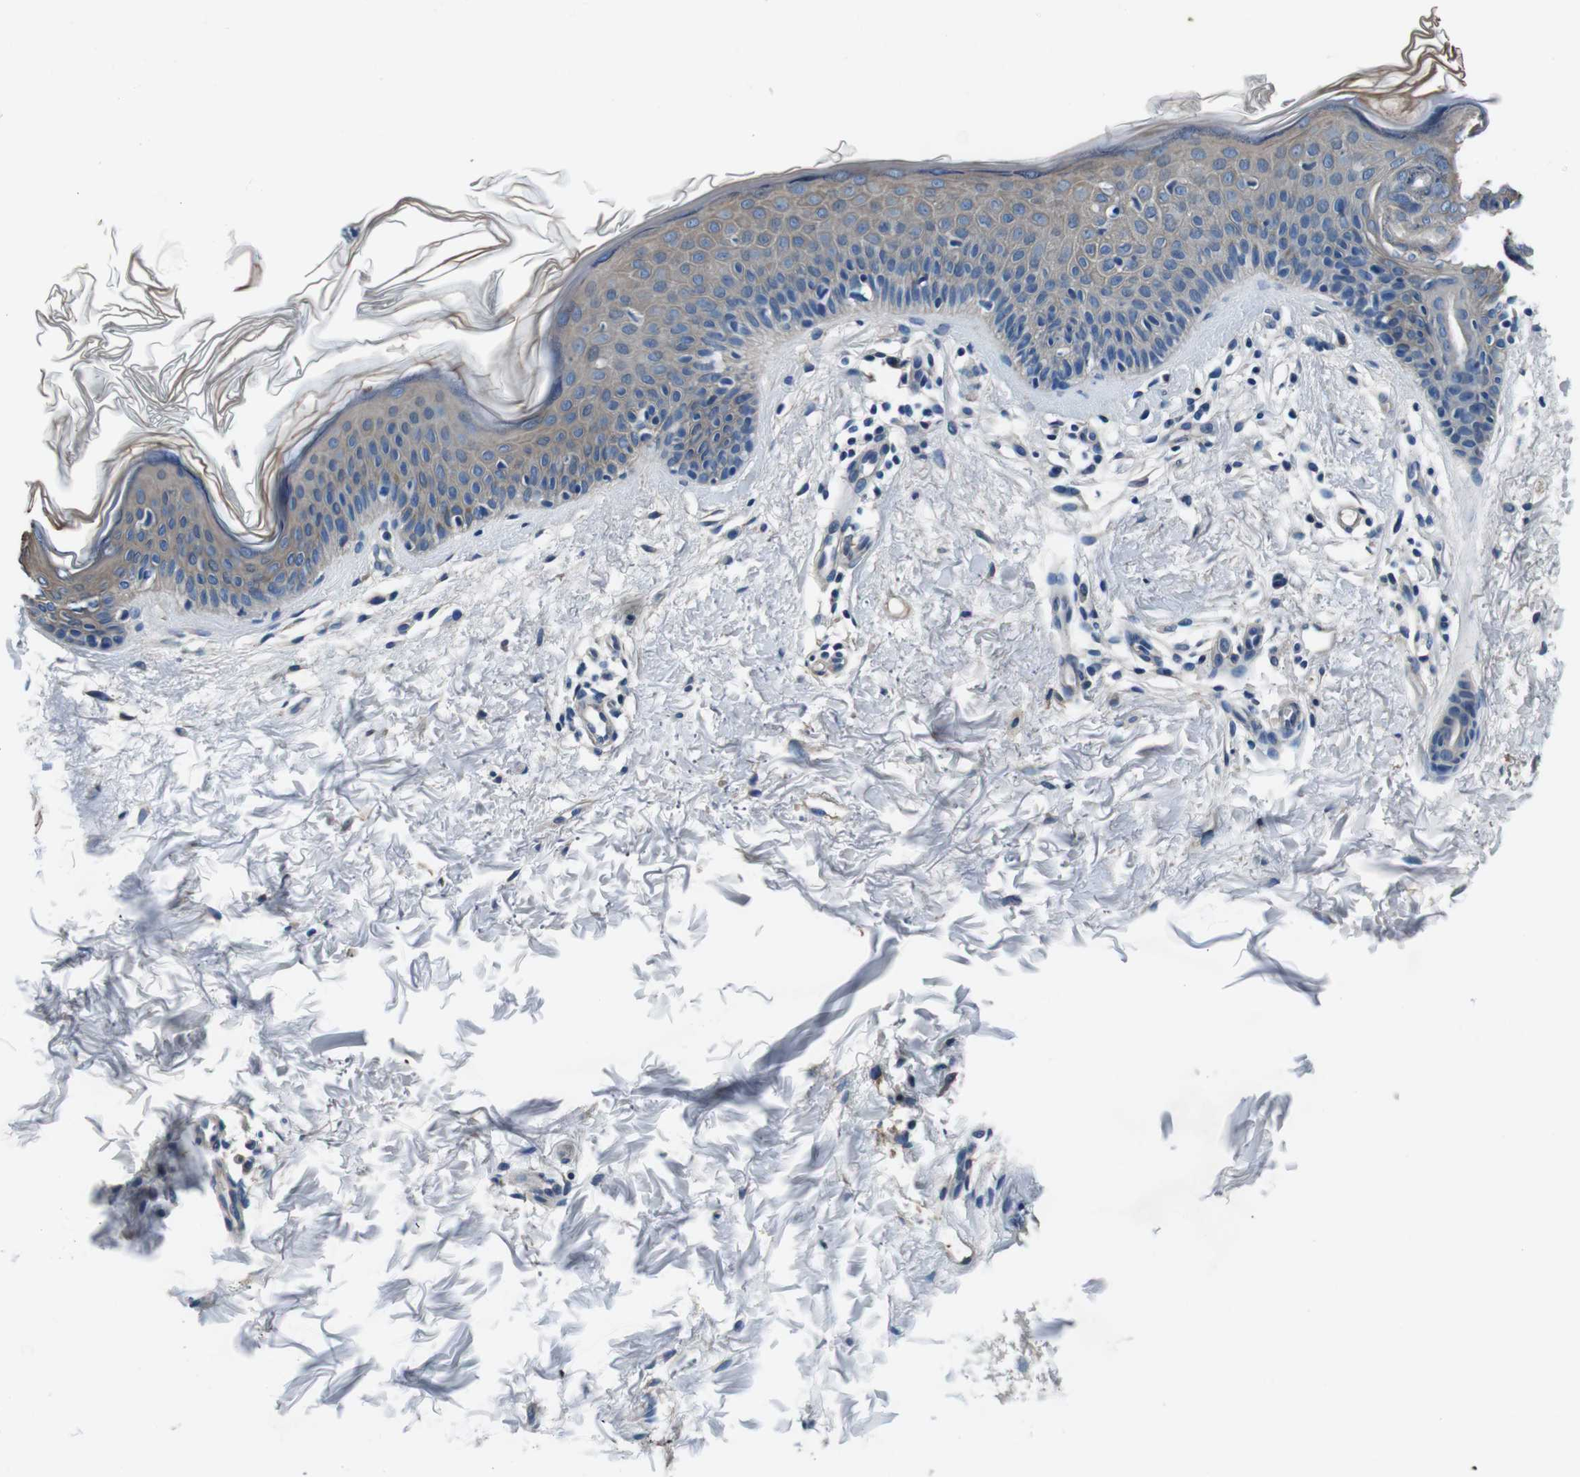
{"staining": {"intensity": "weak", "quantity": ">75%", "location": "cytoplasmic/membranous"}, "tissue": "skin", "cell_type": "Fibroblasts", "image_type": "normal", "snomed": [{"axis": "morphology", "description": "Normal tissue, NOS"}, {"axis": "topography", "description": "Skin"}], "caption": "This is an image of immunohistochemistry staining of benign skin, which shows weak positivity in the cytoplasmic/membranous of fibroblasts.", "gene": "CASQ1", "patient": {"sex": "female", "age": 56}}